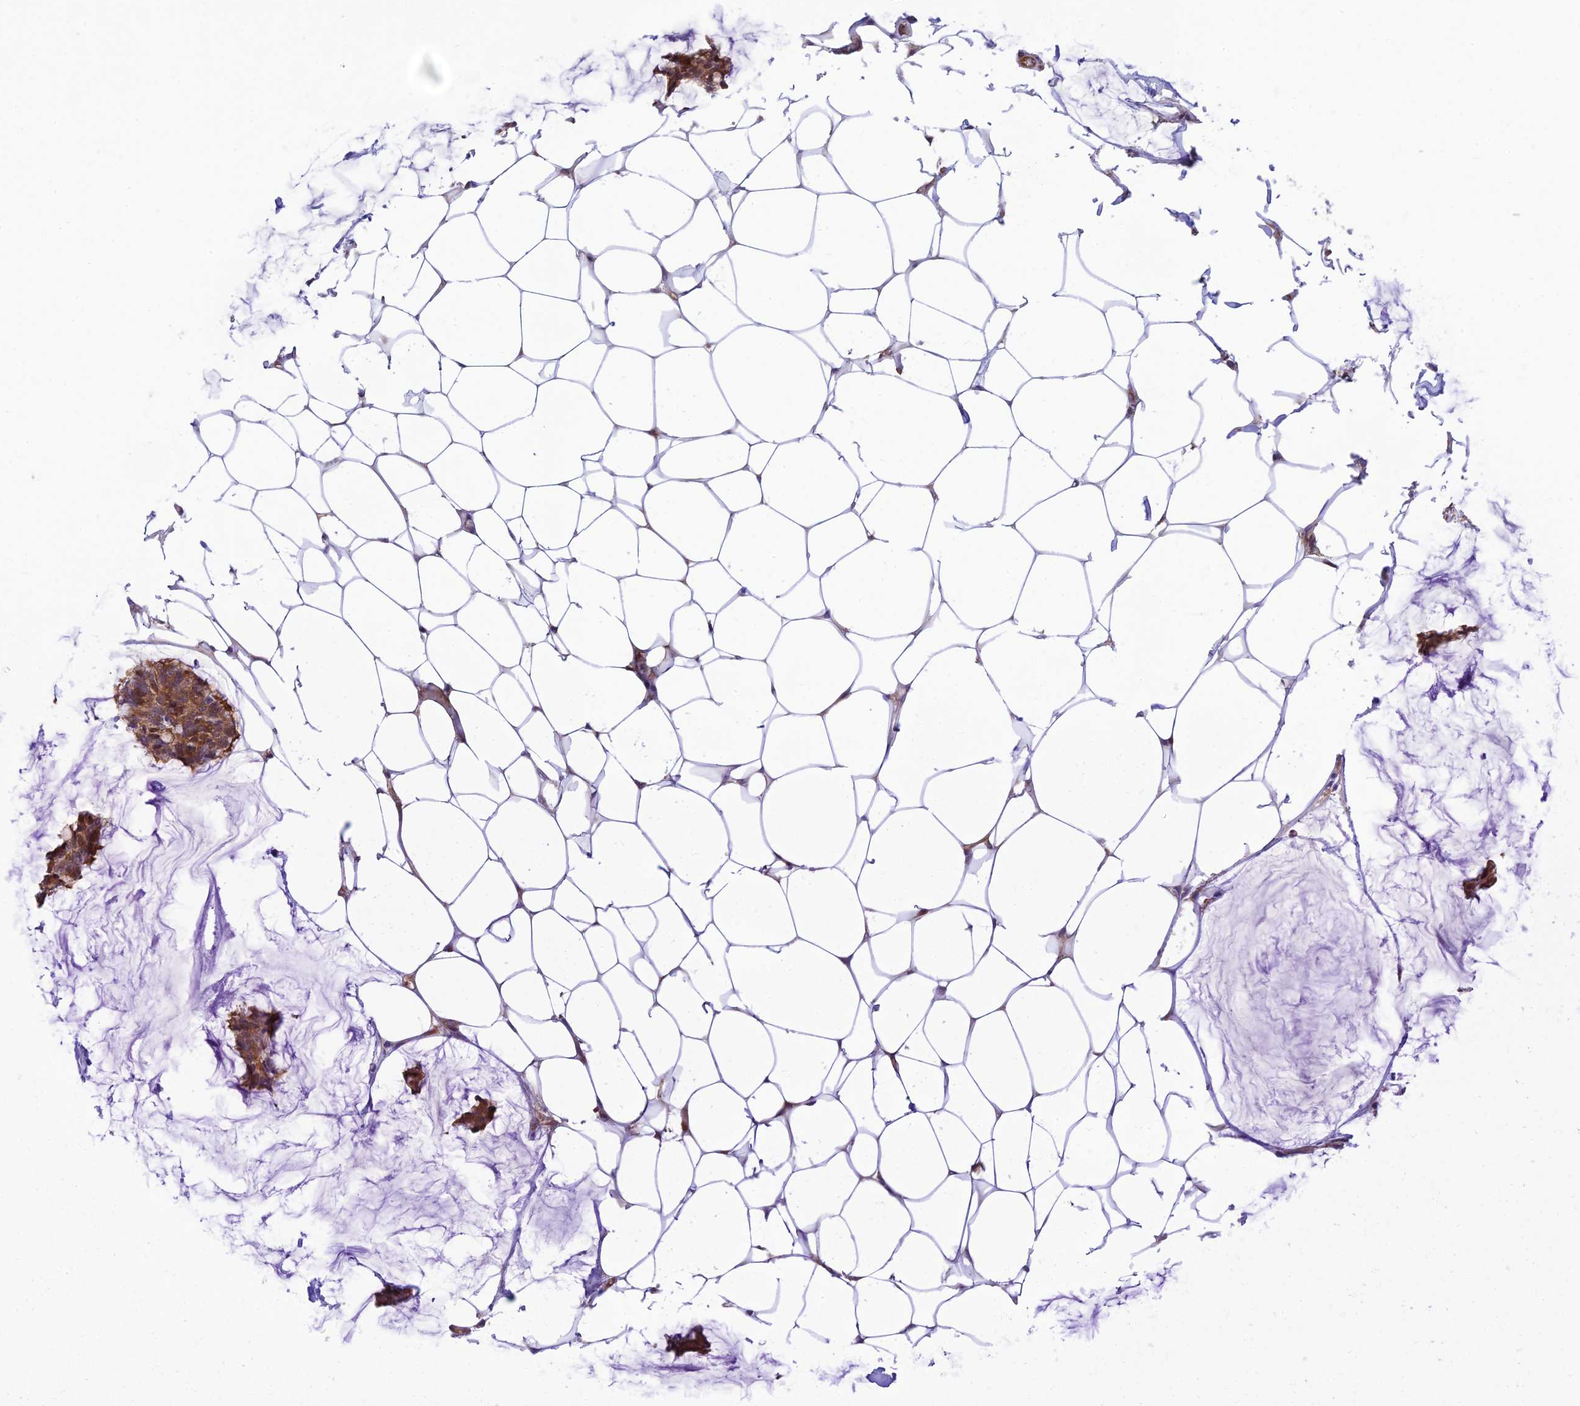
{"staining": {"intensity": "strong", "quantity": ">75%", "location": "cytoplasmic/membranous"}, "tissue": "breast cancer", "cell_type": "Tumor cells", "image_type": "cancer", "snomed": [{"axis": "morphology", "description": "Duct carcinoma"}, {"axis": "topography", "description": "Breast"}], "caption": "Immunohistochemistry staining of breast cancer (intraductal carcinoma), which exhibits high levels of strong cytoplasmic/membranous expression in approximately >75% of tumor cells indicating strong cytoplasmic/membranous protein positivity. The staining was performed using DAB (3,3'-diaminobenzidine) (brown) for protein detection and nuclei were counterstained in hematoxylin (blue).", "gene": "EVI5L", "patient": {"sex": "female", "age": 93}}